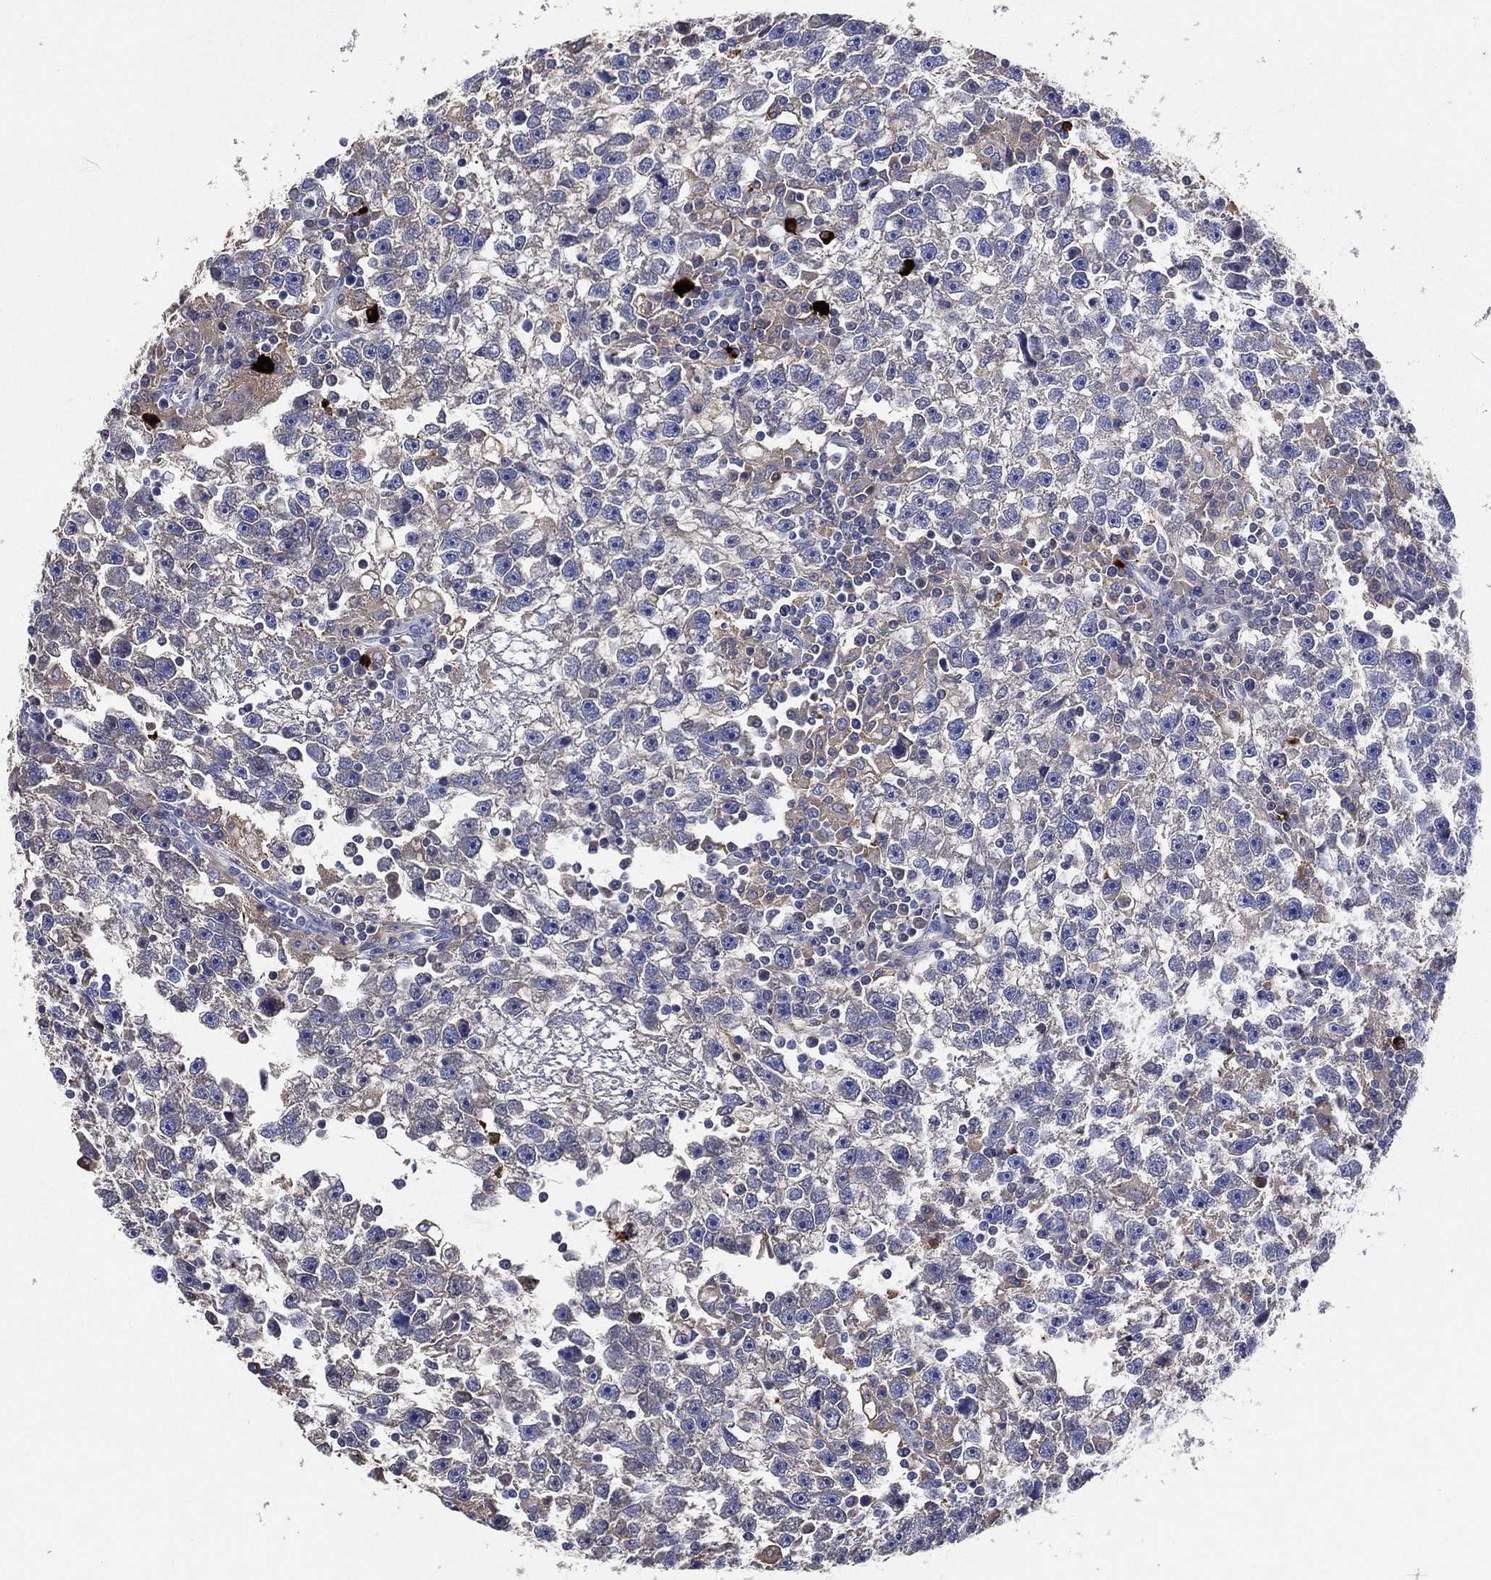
{"staining": {"intensity": "negative", "quantity": "none", "location": "none"}, "tissue": "testis cancer", "cell_type": "Tumor cells", "image_type": "cancer", "snomed": [{"axis": "morphology", "description": "Seminoma, NOS"}, {"axis": "topography", "description": "Testis"}], "caption": "This is a photomicrograph of immunohistochemistry (IHC) staining of seminoma (testis), which shows no positivity in tumor cells. The staining is performed using DAB (3,3'-diaminobenzidine) brown chromogen with nuclei counter-stained in using hematoxylin.", "gene": "TMPRSS11D", "patient": {"sex": "male", "age": 47}}